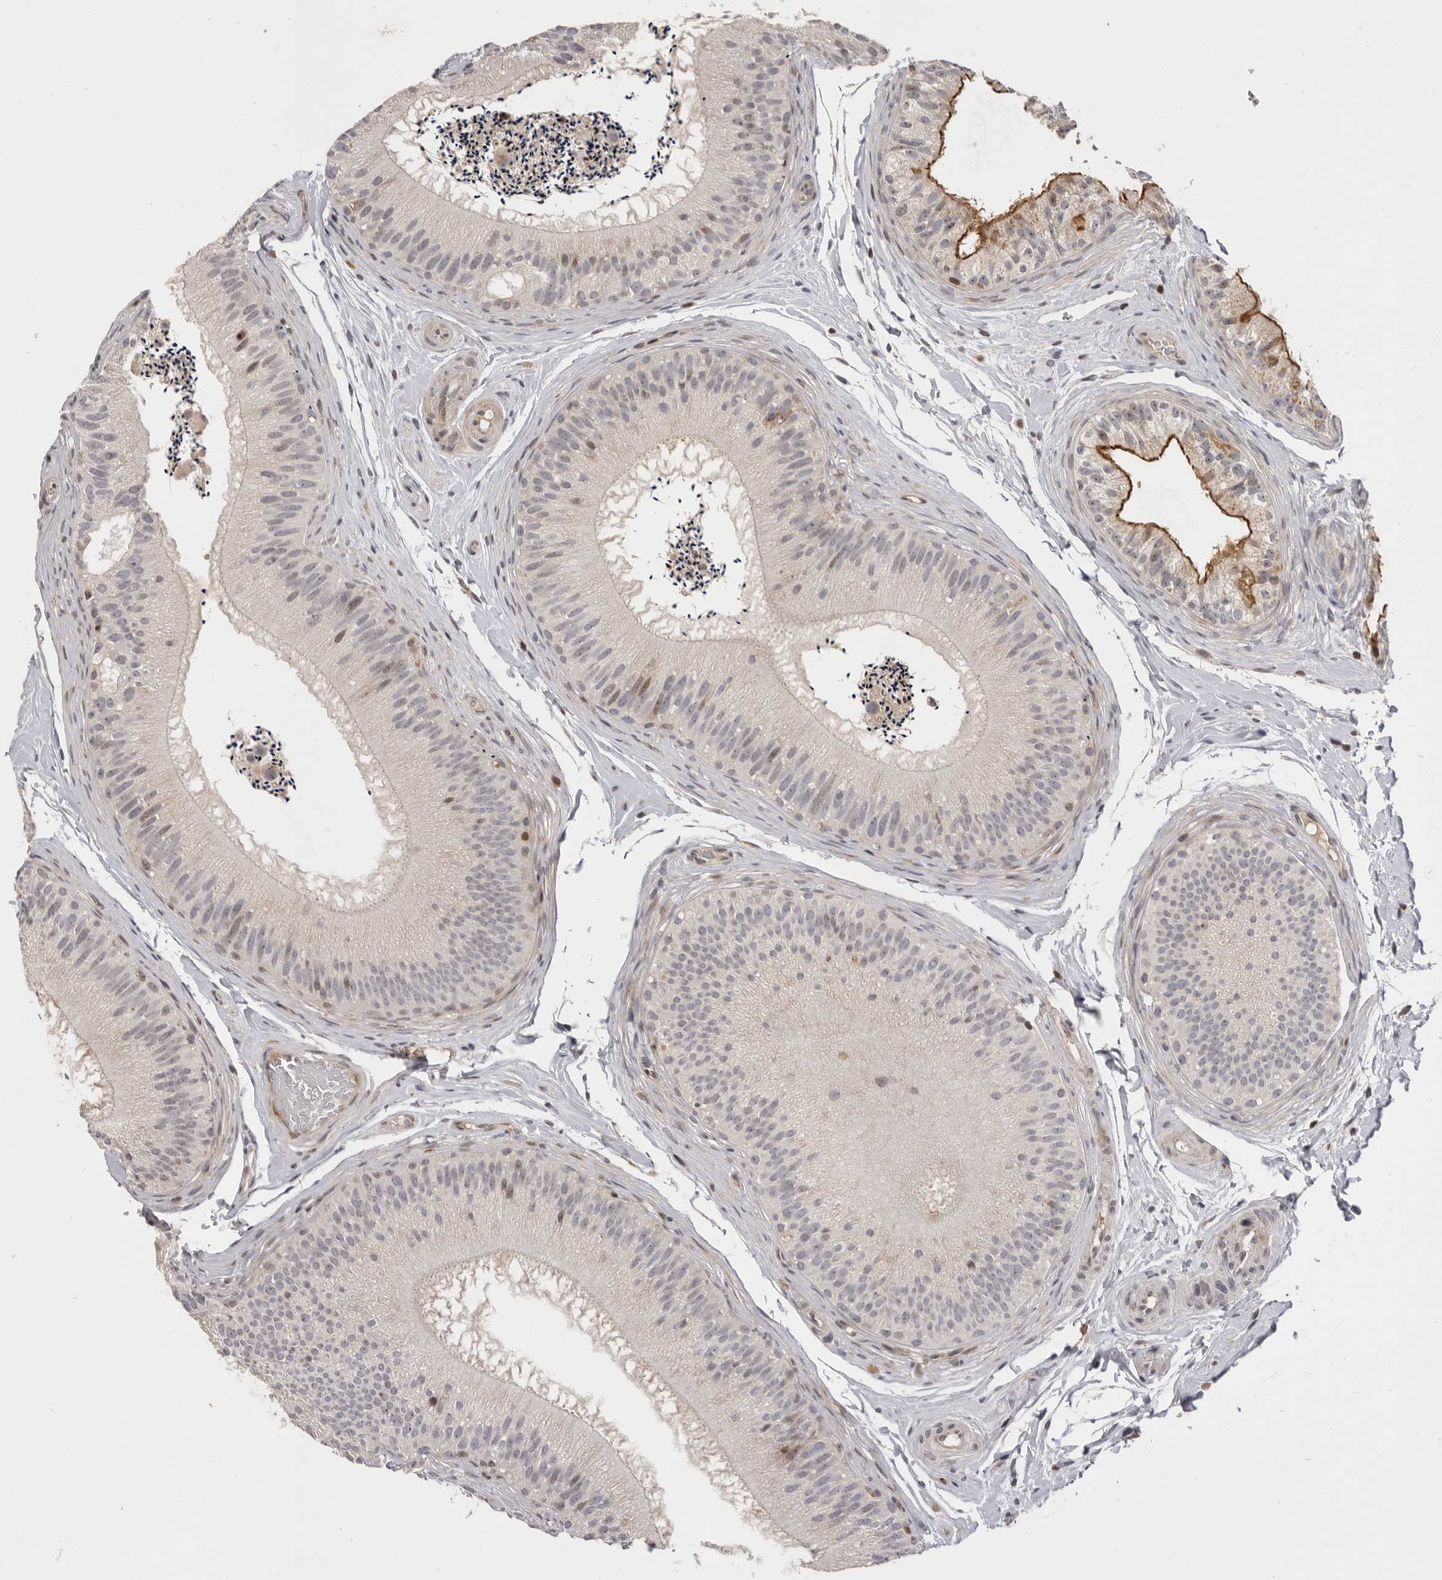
{"staining": {"intensity": "strong", "quantity": "<25%", "location": "cytoplasmic/membranous,nuclear"}, "tissue": "epididymis", "cell_type": "Glandular cells", "image_type": "normal", "snomed": [{"axis": "morphology", "description": "Normal tissue, NOS"}, {"axis": "topography", "description": "Epididymis"}], "caption": "Benign epididymis exhibits strong cytoplasmic/membranous,nuclear staining in approximately <25% of glandular cells.", "gene": "AZIN1", "patient": {"sex": "male", "age": 45}}